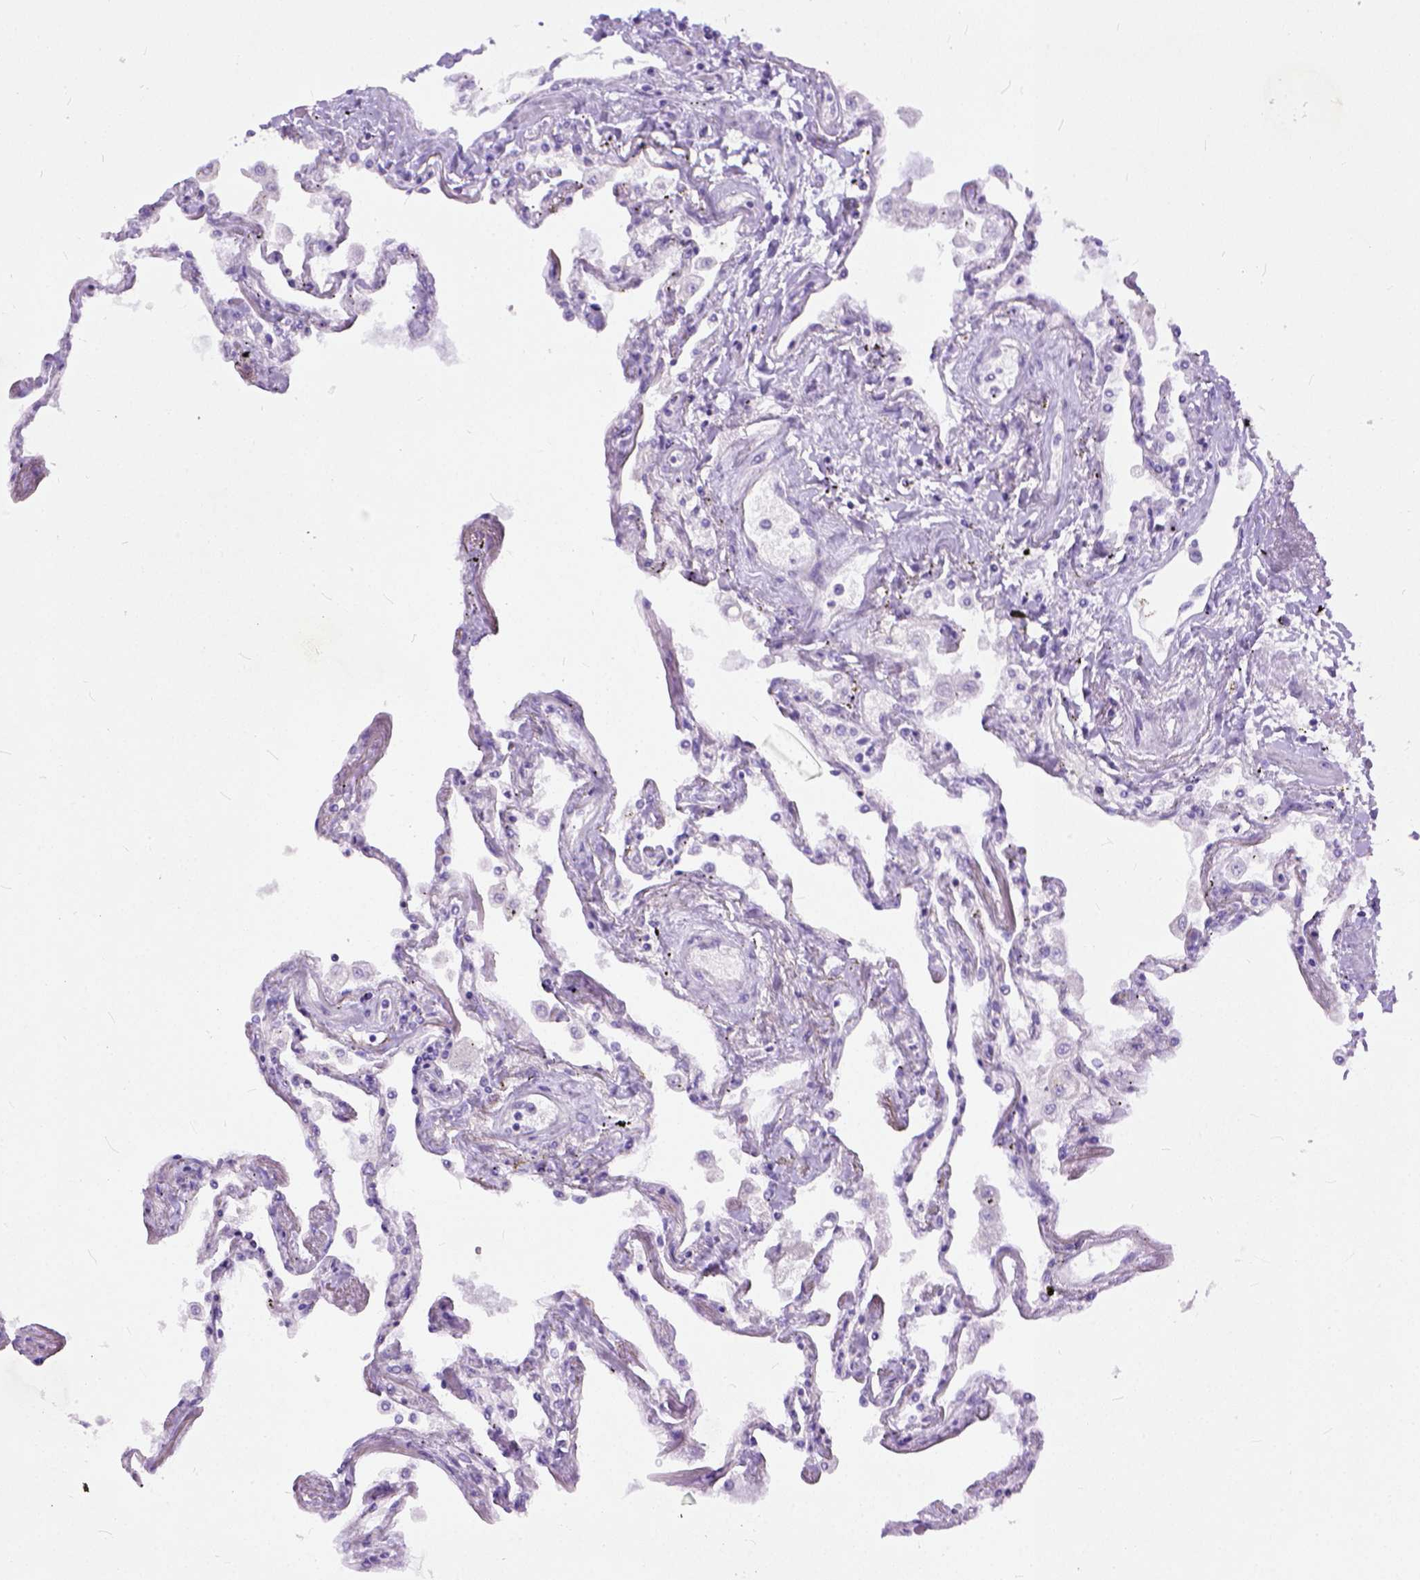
{"staining": {"intensity": "negative", "quantity": "none", "location": "none"}, "tissue": "lung", "cell_type": "Alveolar cells", "image_type": "normal", "snomed": [{"axis": "morphology", "description": "Normal tissue, NOS"}, {"axis": "morphology", "description": "Adenocarcinoma, NOS"}, {"axis": "topography", "description": "Cartilage tissue"}, {"axis": "topography", "description": "Lung"}], "caption": "This image is of normal lung stained with immunohistochemistry (IHC) to label a protein in brown with the nuclei are counter-stained blue. There is no expression in alveolar cells. (Brightfield microscopy of DAB (3,3'-diaminobenzidine) IHC at high magnification).", "gene": "ADGRF1", "patient": {"sex": "female", "age": 67}}